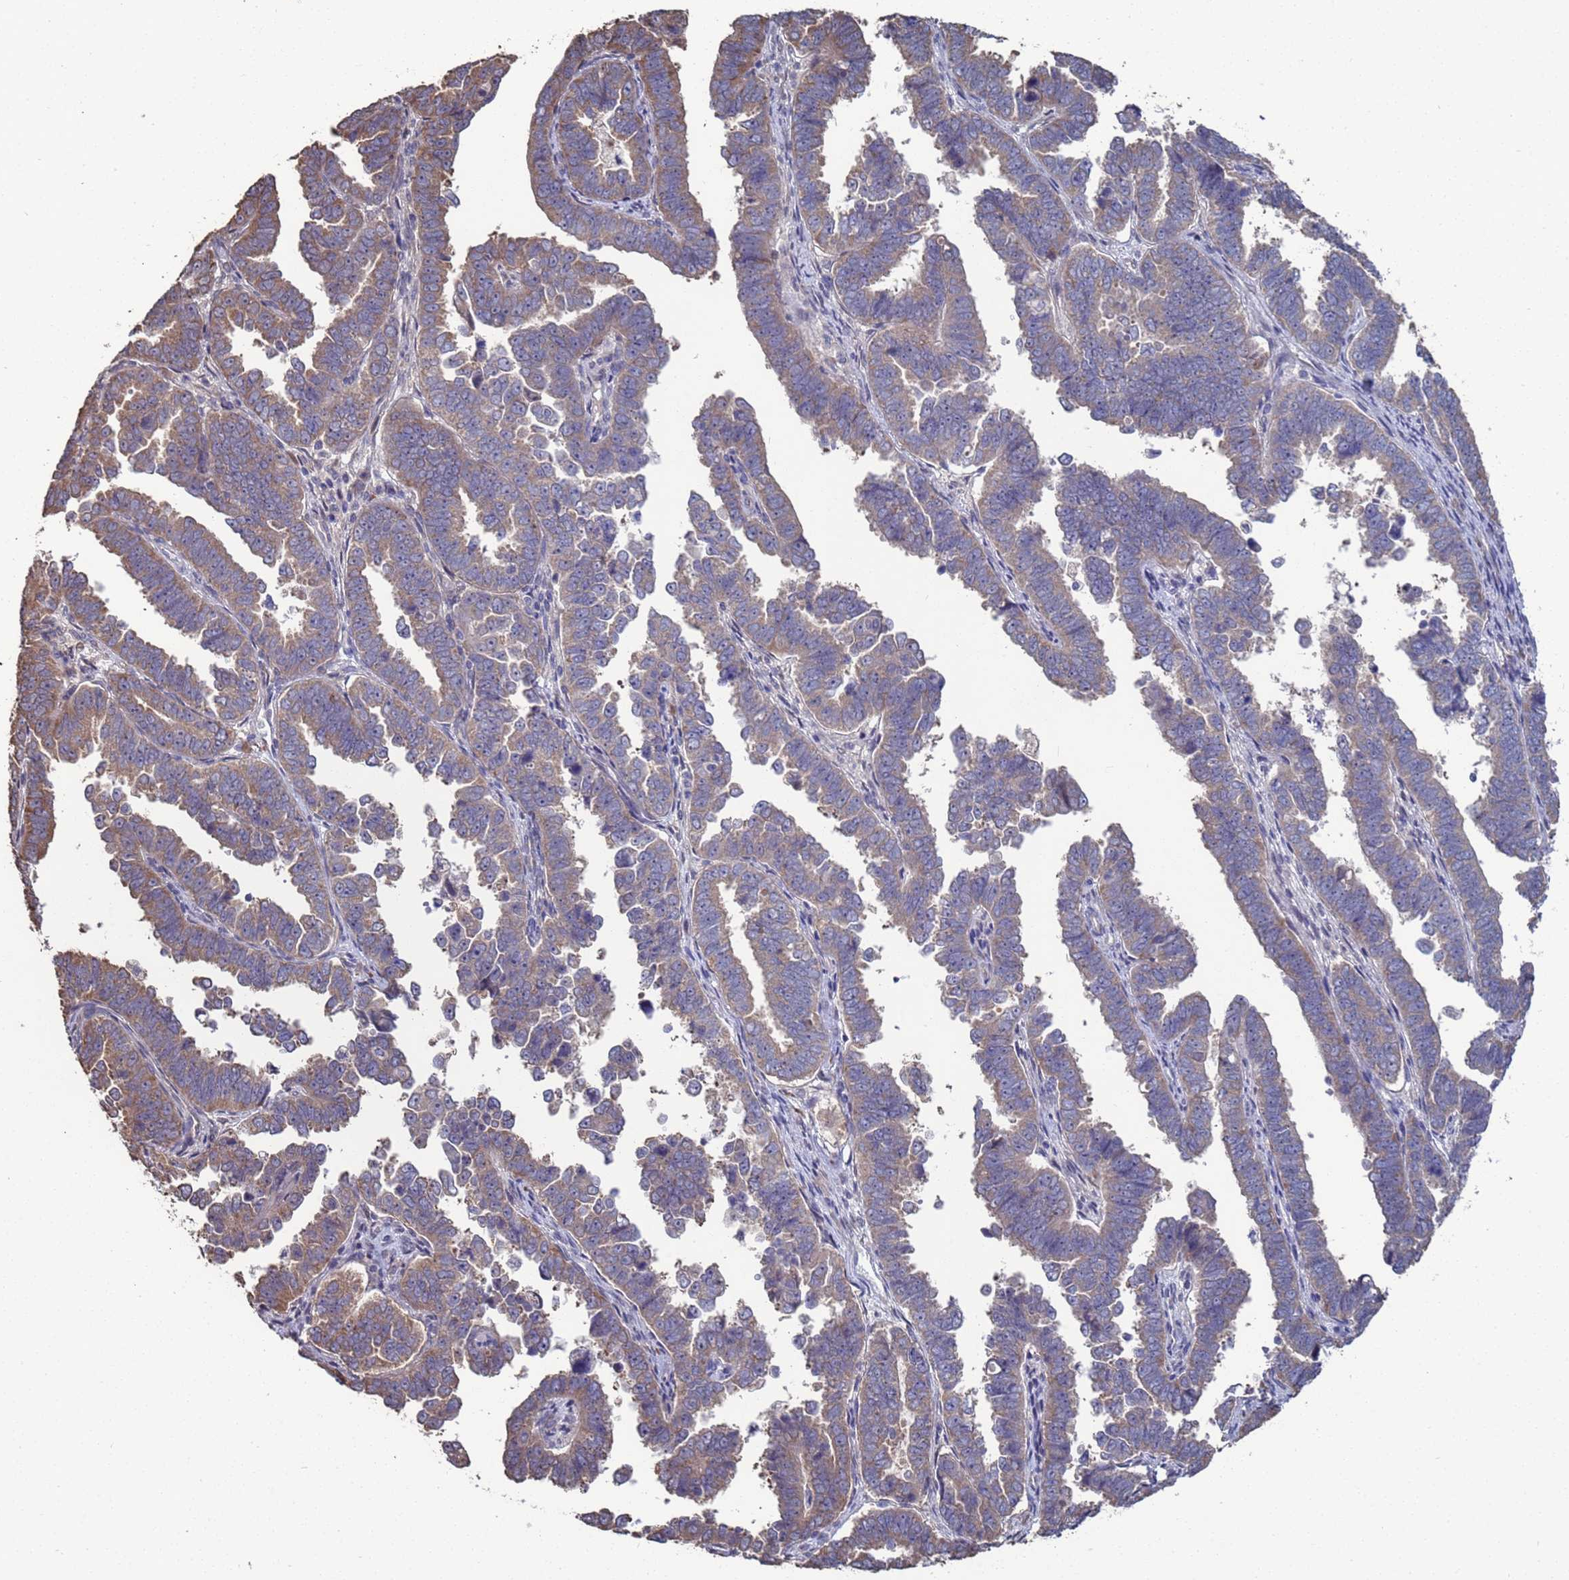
{"staining": {"intensity": "moderate", "quantity": ">75%", "location": "cytoplasmic/membranous"}, "tissue": "endometrial cancer", "cell_type": "Tumor cells", "image_type": "cancer", "snomed": [{"axis": "morphology", "description": "Adenocarcinoma, NOS"}, {"axis": "topography", "description": "Endometrium"}], "caption": "Moderate cytoplasmic/membranous staining for a protein is seen in approximately >75% of tumor cells of adenocarcinoma (endometrial) using immunohistochemistry.", "gene": "CFAP119", "patient": {"sex": "female", "age": 75}}